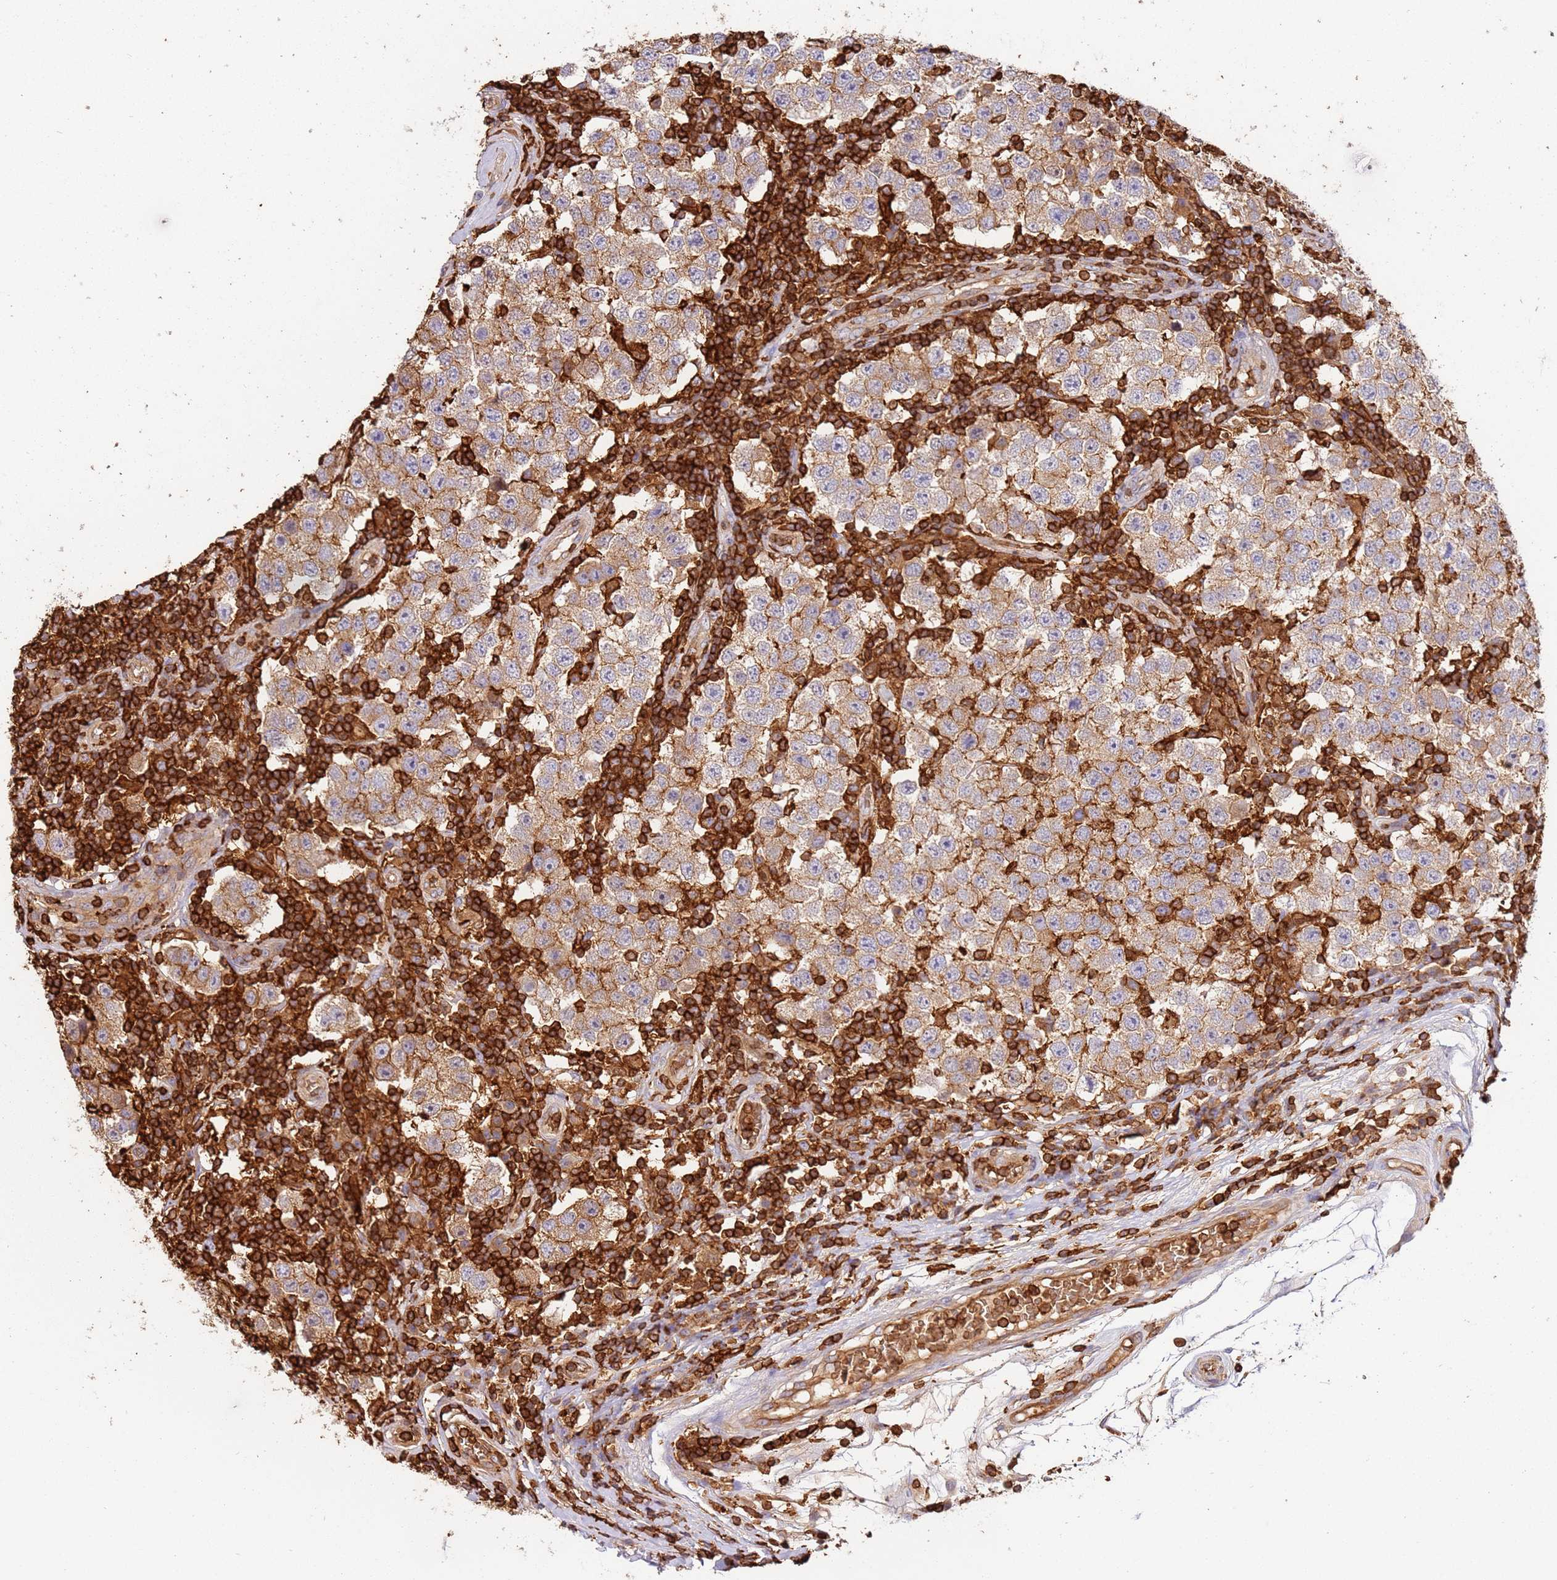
{"staining": {"intensity": "moderate", "quantity": ">75%", "location": "cytoplasmic/membranous"}, "tissue": "testis cancer", "cell_type": "Tumor cells", "image_type": "cancer", "snomed": [{"axis": "morphology", "description": "Seminoma, NOS"}, {"axis": "topography", "description": "Testis"}], "caption": "This histopathology image exhibits testis cancer stained with immunohistochemistry to label a protein in brown. The cytoplasmic/membranous of tumor cells show moderate positivity for the protein. Nuclei are counter-stained blue.", "gene": "OR6P1", "patient": {"sex": "male", "age": 34}}